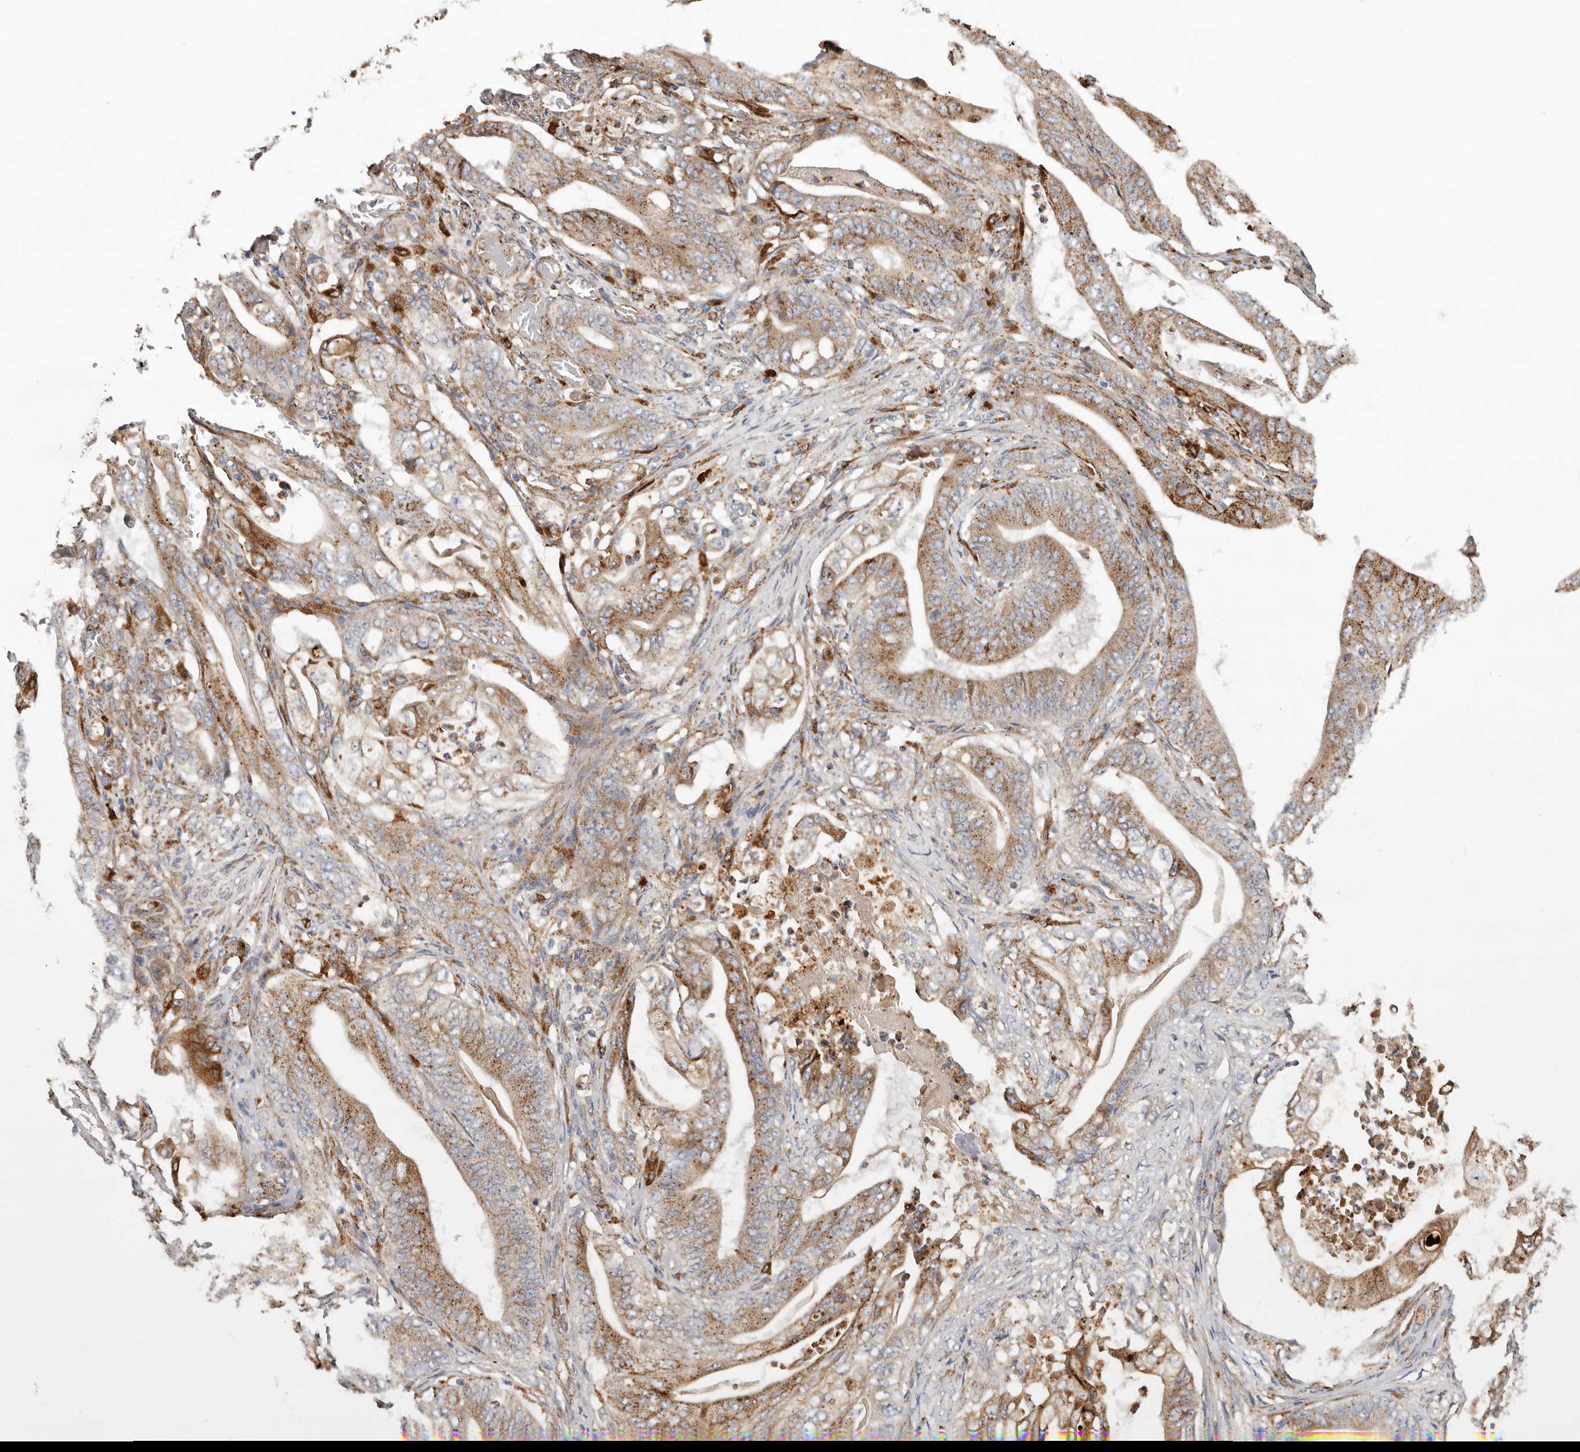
{"staining": {"intensity": "moderate", "quantity": ">75%", "location": "cytoplasmic/membranous"}, "tissue": "stomach cancer", "cell_type": "Tumor cells", "image_type": "cancer", "snomed": [{"axis": "morphology", "description": "Adenocarcinoma, NOS"}, {"axis": "topography", "description": "Stomach"}], "caption": "High-magnification brightfield microscopy of stomach cancer stained with DAB (brown) and counterstained with hematoxylin (blue). tumor cells exhibit moderate cytoplasmic/membranous positivity is present in approximately>75% of cells. The staining was performed using DAB to visualize the protein expression in brown, while the nuclei were stained in blue with hematoxylin (Magnification: 20x).", "gene": "GRN", "patient": {"sex": "female", "age": 73}}